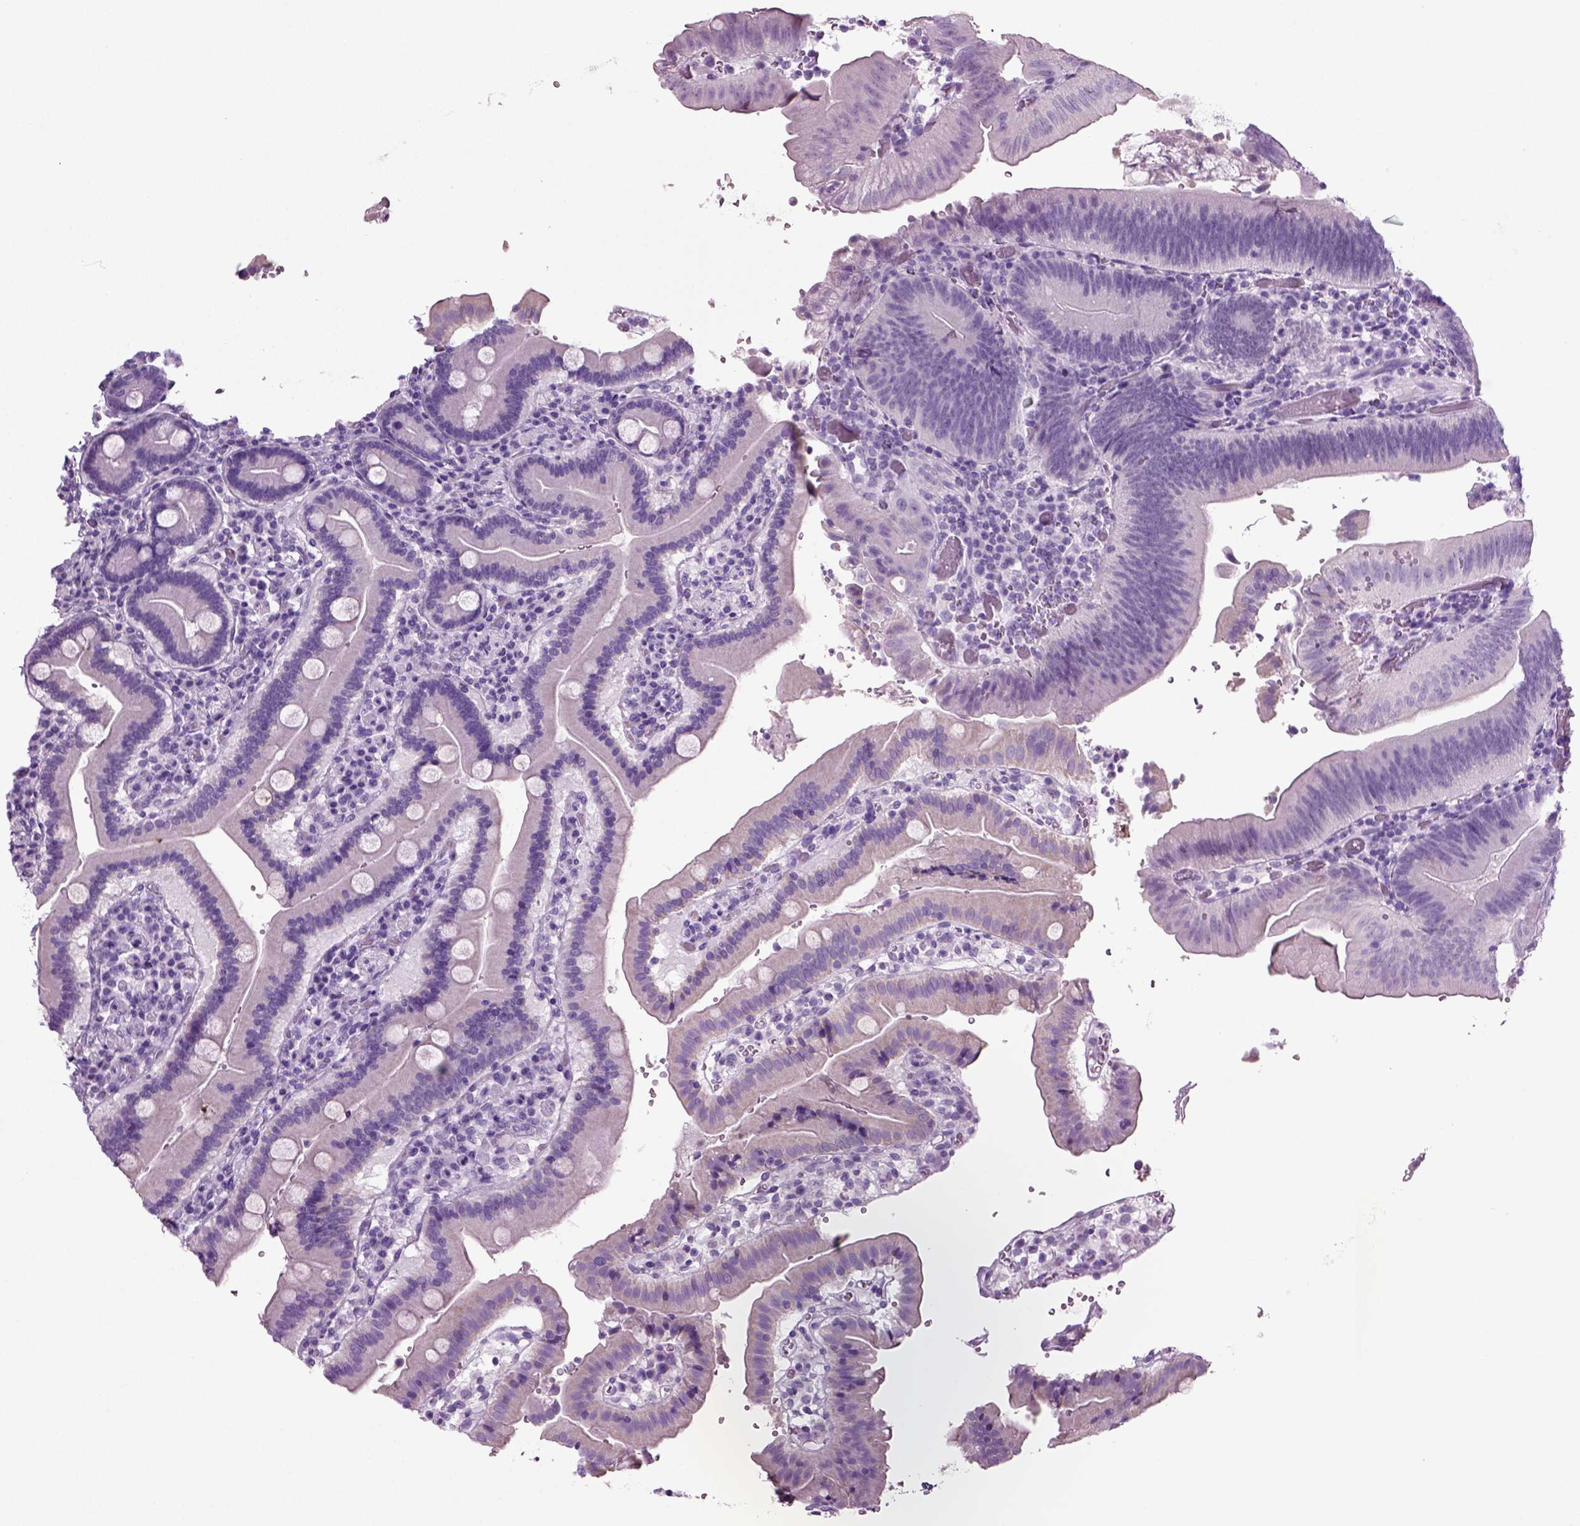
{"staining": {"intensity": "negative", "quantity": "none", "location": "none"}, "tissue": "duodenum", "cell_type": "Glandular cells", "image_type": "normal", "snomed": [{"axis": "morphology", "description": "Normal tissue, NOS"}, {"axis": "topography", "description": "Duodenum"}], "caption": "The micrograph shows no significant positivity in glandular cells of duodenum.", "gene": "CD109", "patient": {"sex": "female", "age": 62}}